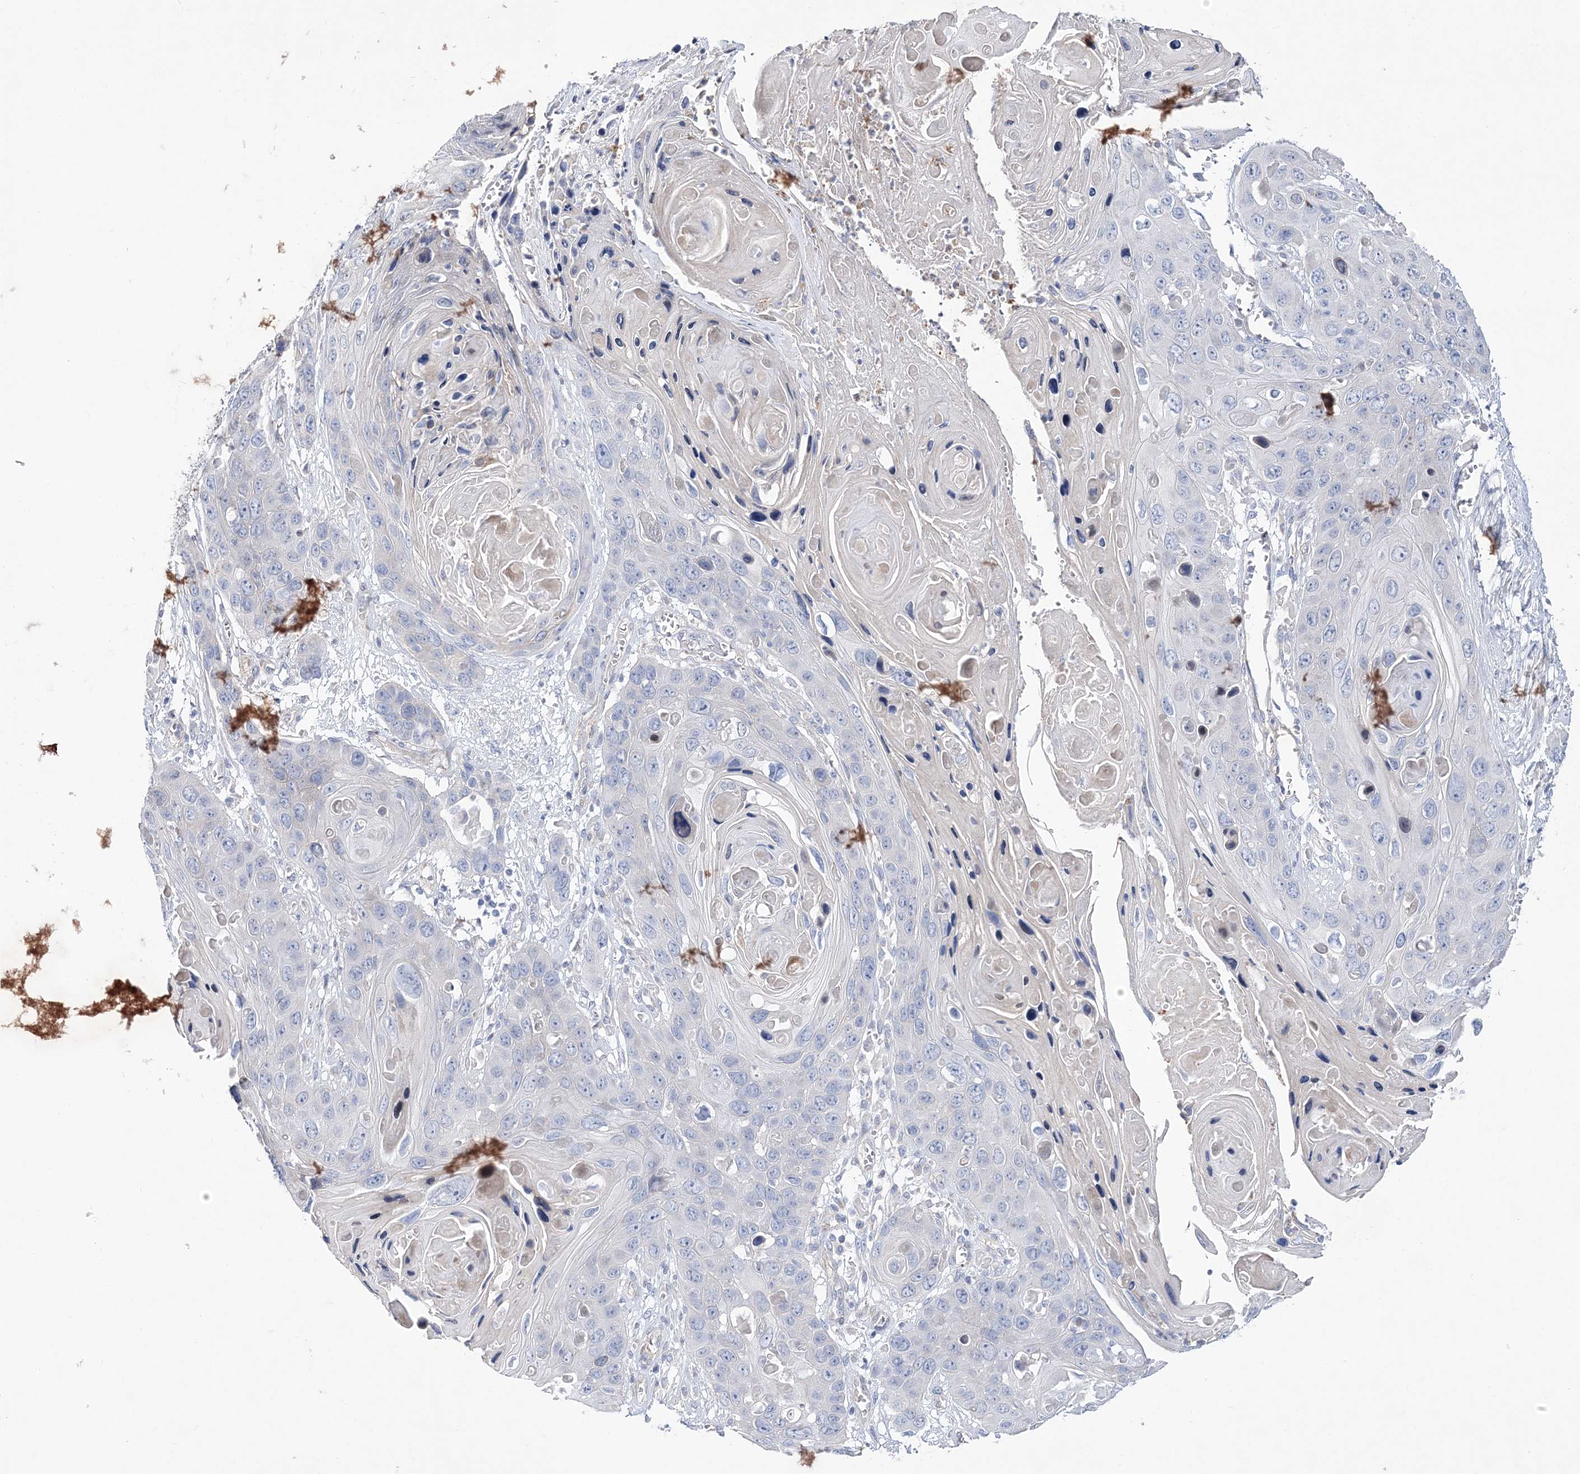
{"staining": {"intensity": "negative", "quantity": "none", "location": "none"}, "tissue": "skin cancer", "cell_type": "Tumor cells", "image_type": "cancer", "snomed": [{"axis": "morphology", "description": "Squamous cell carcinoma, NOS"}, {"axis": "topography", "description": "Skin"}], "caption": "A micrograph of human squamous cell carcinoma (skin) is negative for staining in tumor cells. The staining is performed using DAB (3,3'-diaminobenzidine) brown chromogen with nuclei counter-stained in using hematoxylin.", "gene": "ANO1", "patient": {"sex": "male", "age": 55}}